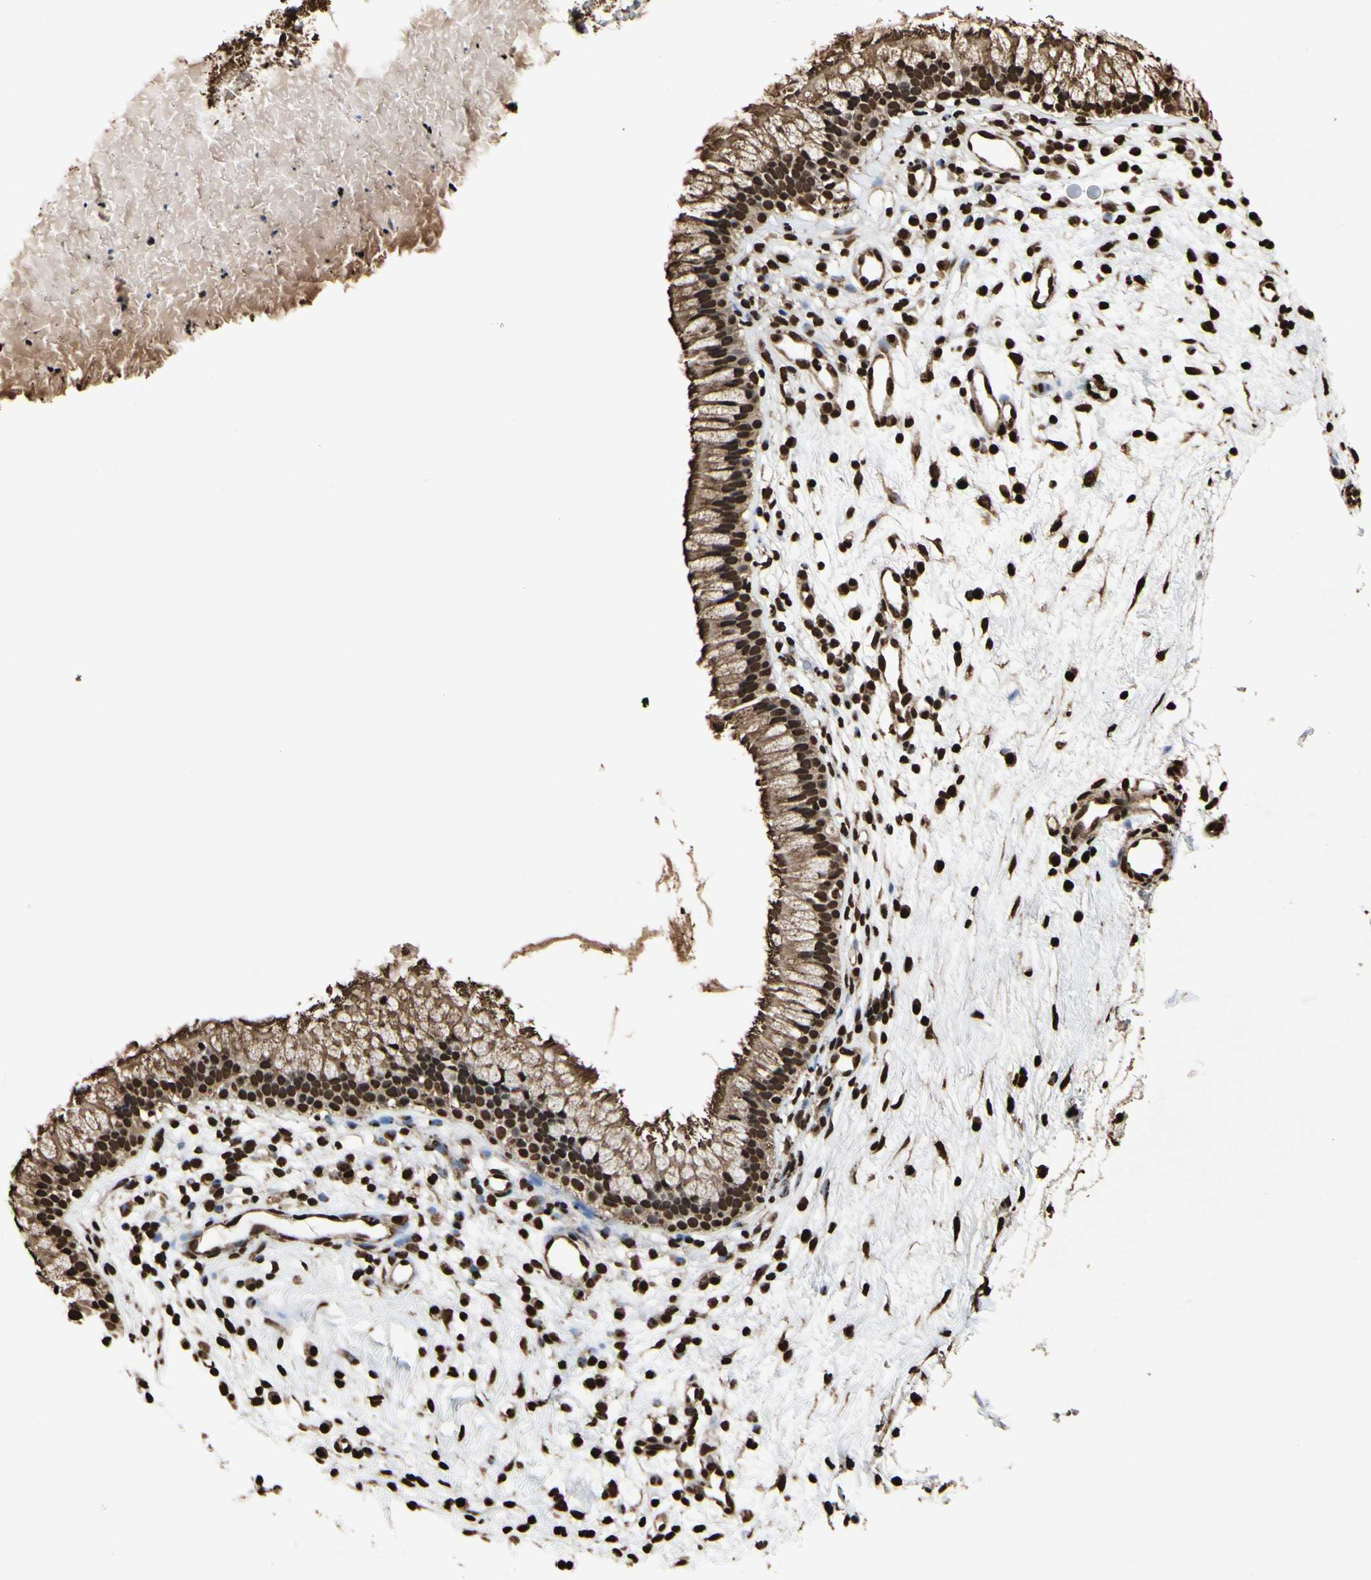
{"staining": {"intensity": "strong", "quantity": ">75%", "location": "cytoplasmic/membranous,nuclear"}, "tissue": "nasopharynx", "cell_type": "Respiratory epithelial cells", "image_type": "normal", "snomed": [{"axis": "morphology", "description": "Normal tissue, NOS"}, {"axis": "topography", "description": "Nasopharynx"}], "caption": "This image shows immunohistochemistry staining of unremarkable human nasopharynx, with high strong cytoplasmic/membranous,nuclear expression in about >75% of respiratory epithelial cells.", "gene": "HNRNPK", "patient": {"sex": "male", "age": 21}}